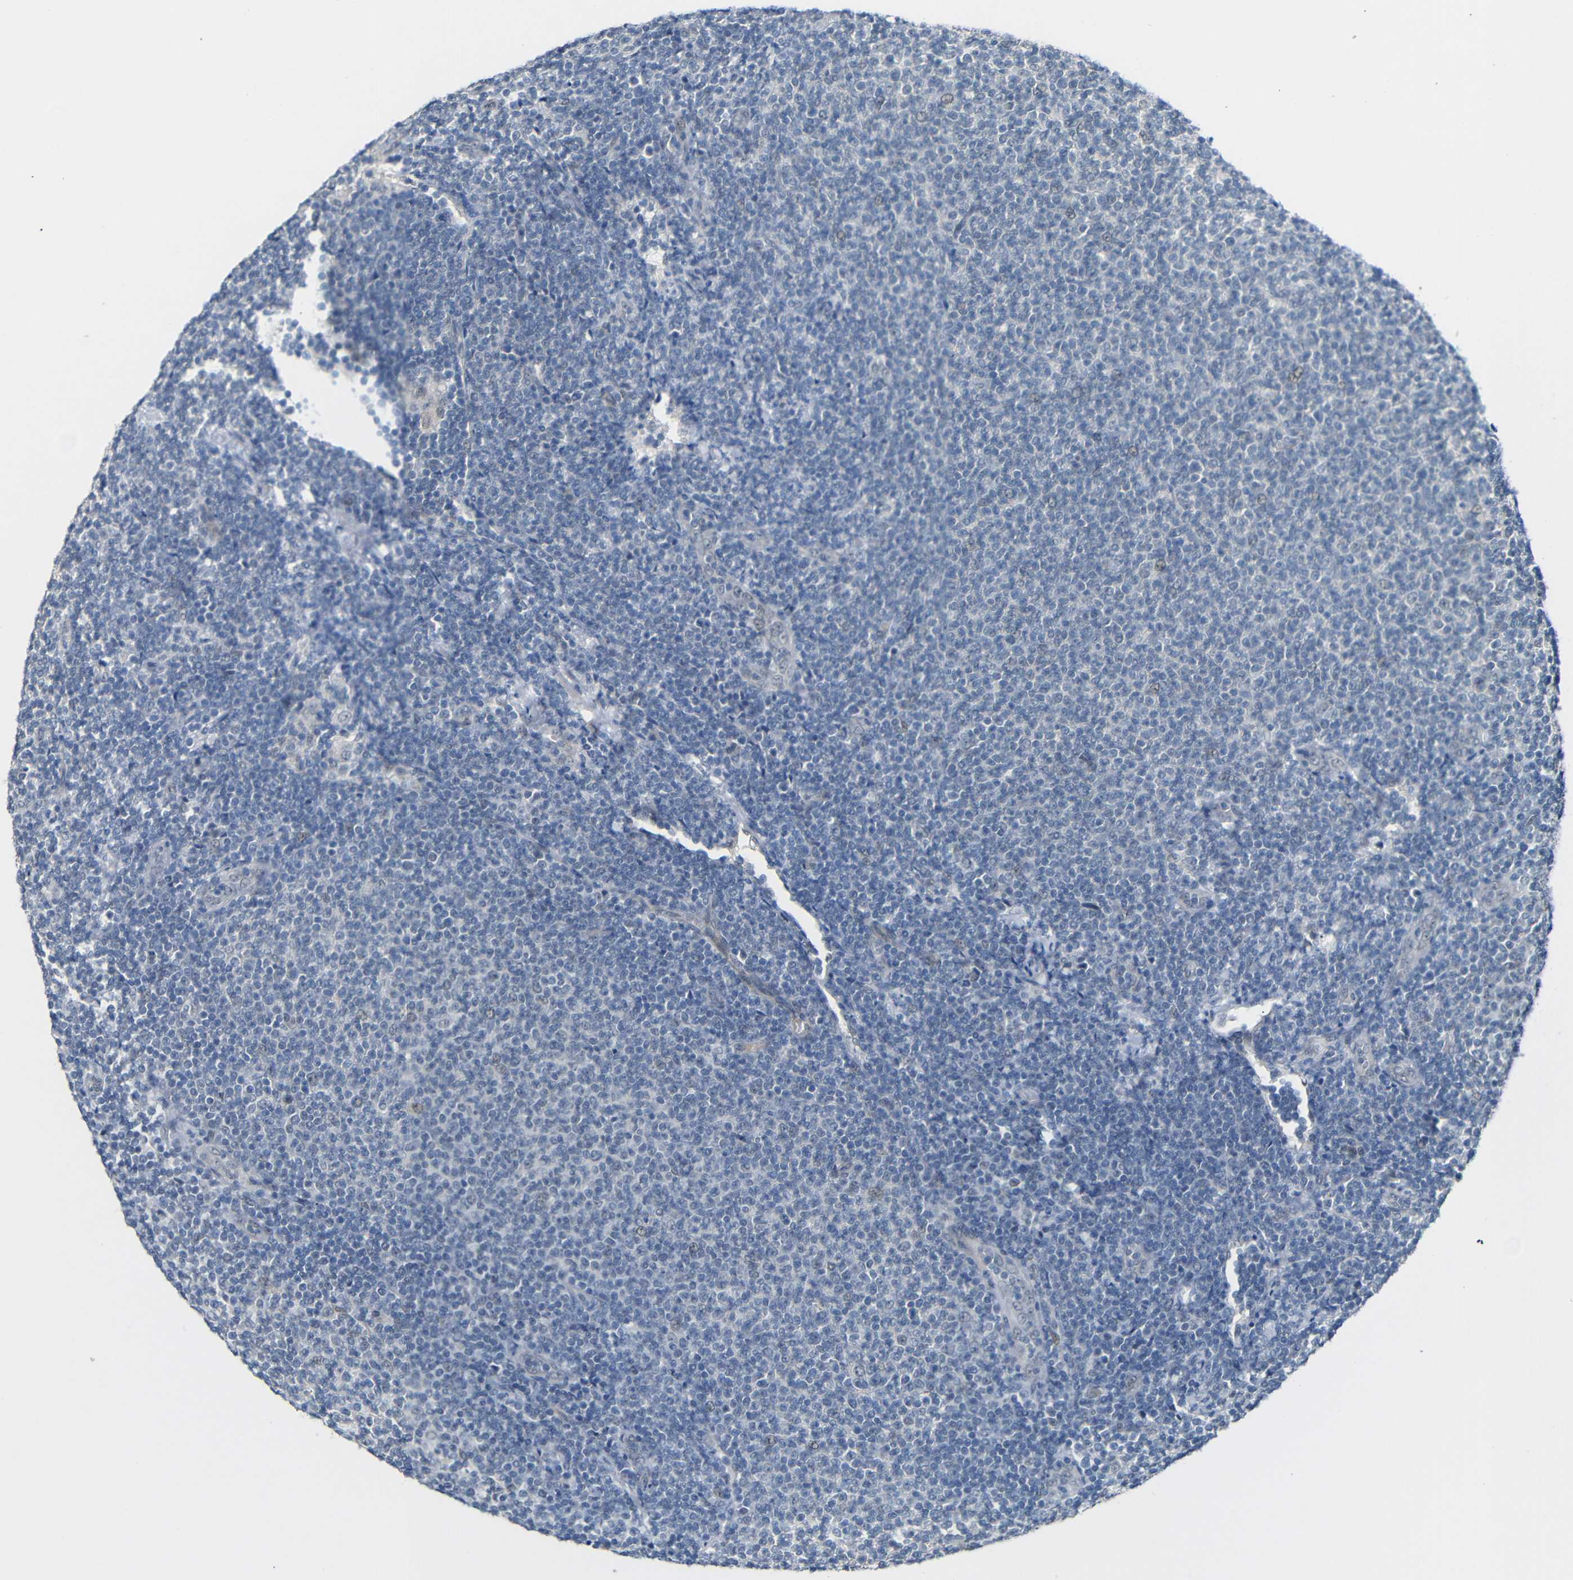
{"staining": {"intensity": "negative", "quantity": "none", "location": "none"}, "tissue": "lymphoma", "cell_type": "Tumor cells", "image_type": "cancer", "snomed": [{"axis": "morphology", "description": "Malignant lymphoma, non-Hodgkin's type, Low grade"}, {"axis": "topography", "description": "Lymph node"}], "caption": "Image shows no significant protein staining in tumor cells of low-grade malignant lymphoma, non-Hodgkin's type. (DAB immunohistochemistry, high magnification).", "gene": "GPR158", "patient": {"sex": "male", "age": 66}}